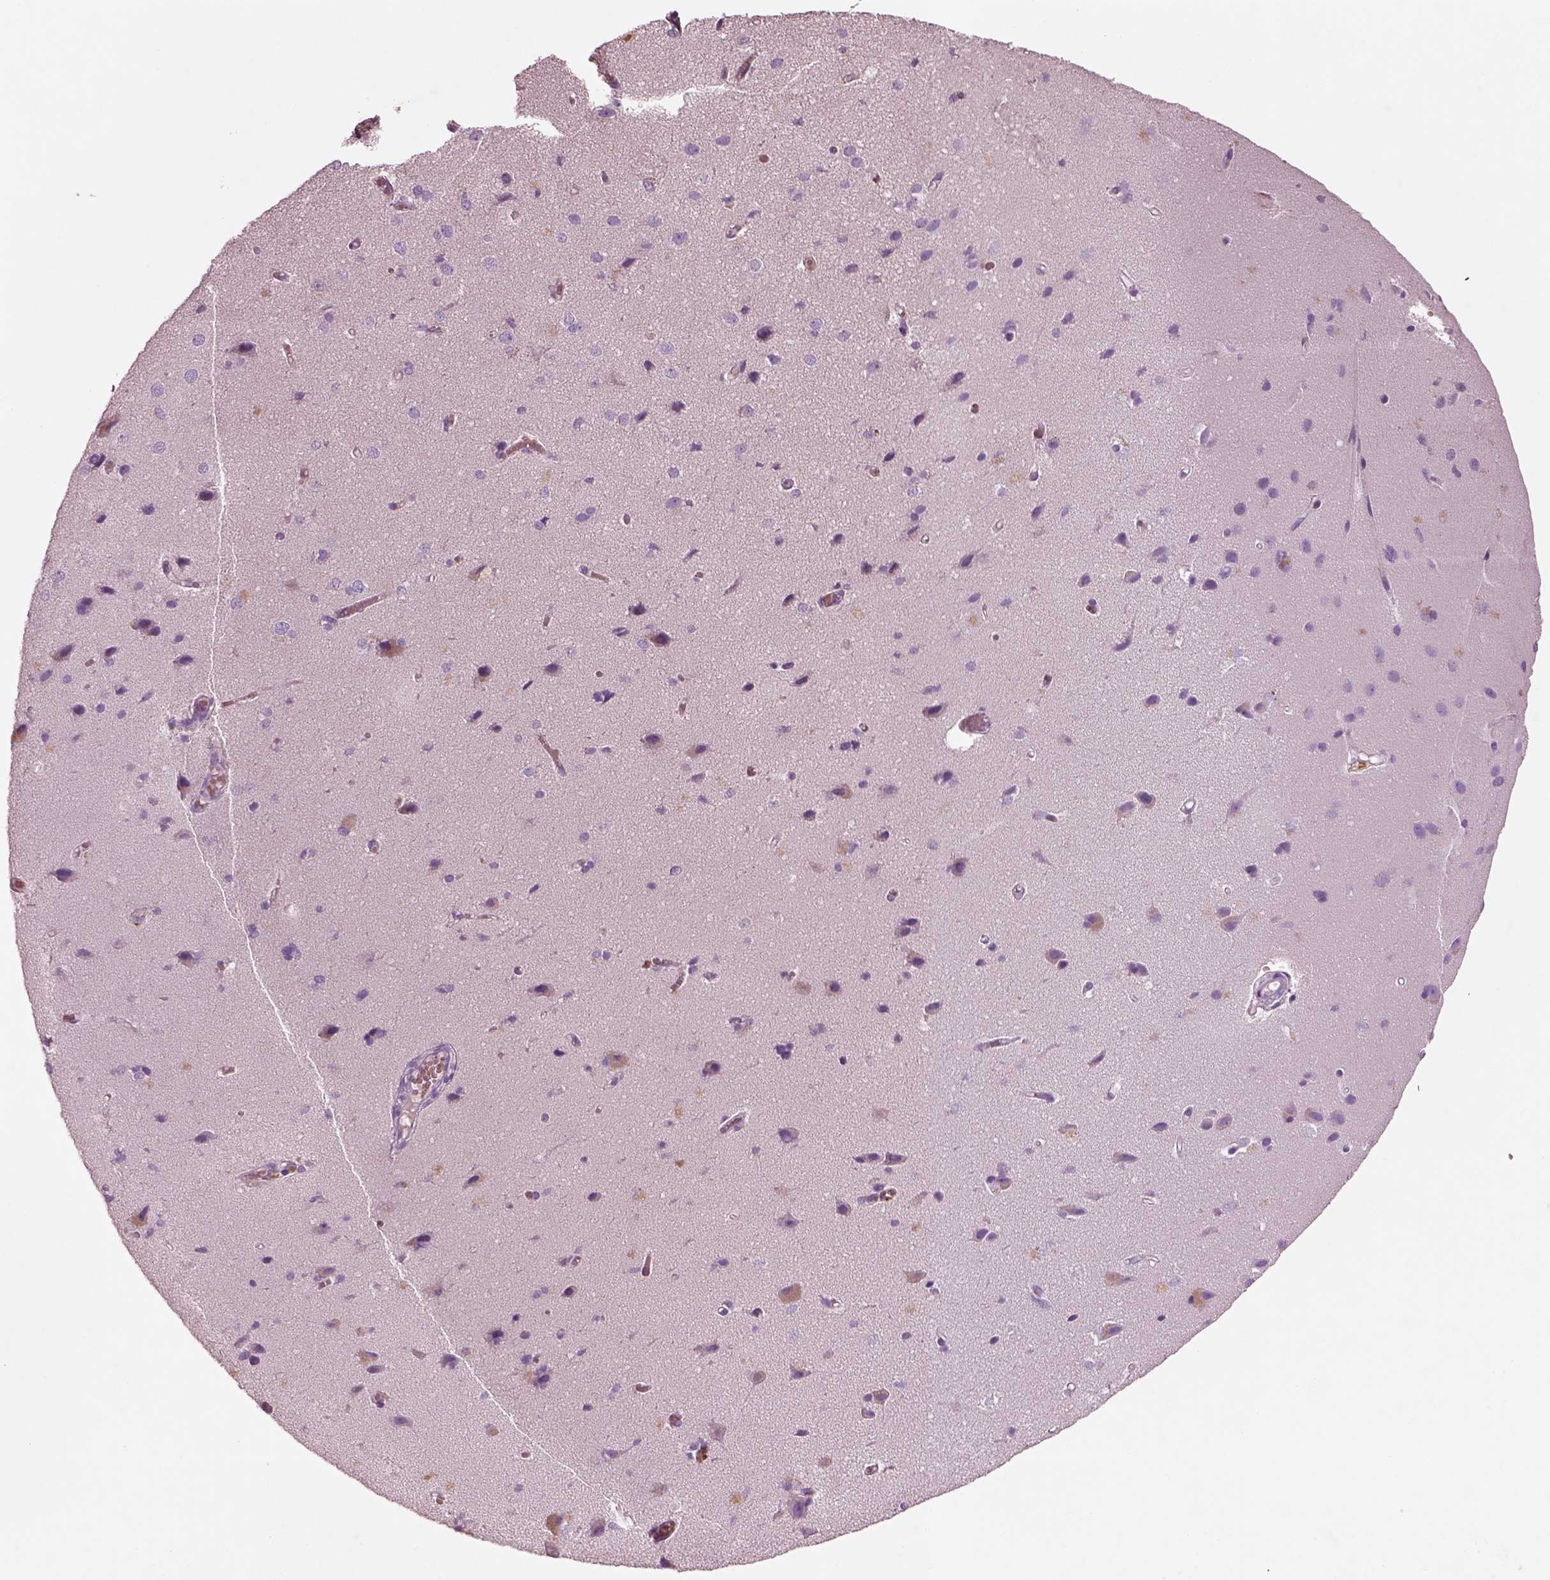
{"staining": {"intensity": "negative", "quantity": "none", "location": "none"}, "tissue": "cerebral cortex", "cell_type": "Endothelial cells", "image_type": "normal", "snomed": [{"axis": "morphology", "description": "Normal tissue, NOS"}, {"axis": "morphology", "description": "Glioma, malignant, High grade"}, {"axis": "topography", "description": "Cerebral cortex"}], "caption": "A photomicrograph of cerebral cortex stained for a protein reveals no brown staining in endothelial cells.", "gene": "DUOXA2", "patient": {"sex": "male", "age": 71}}